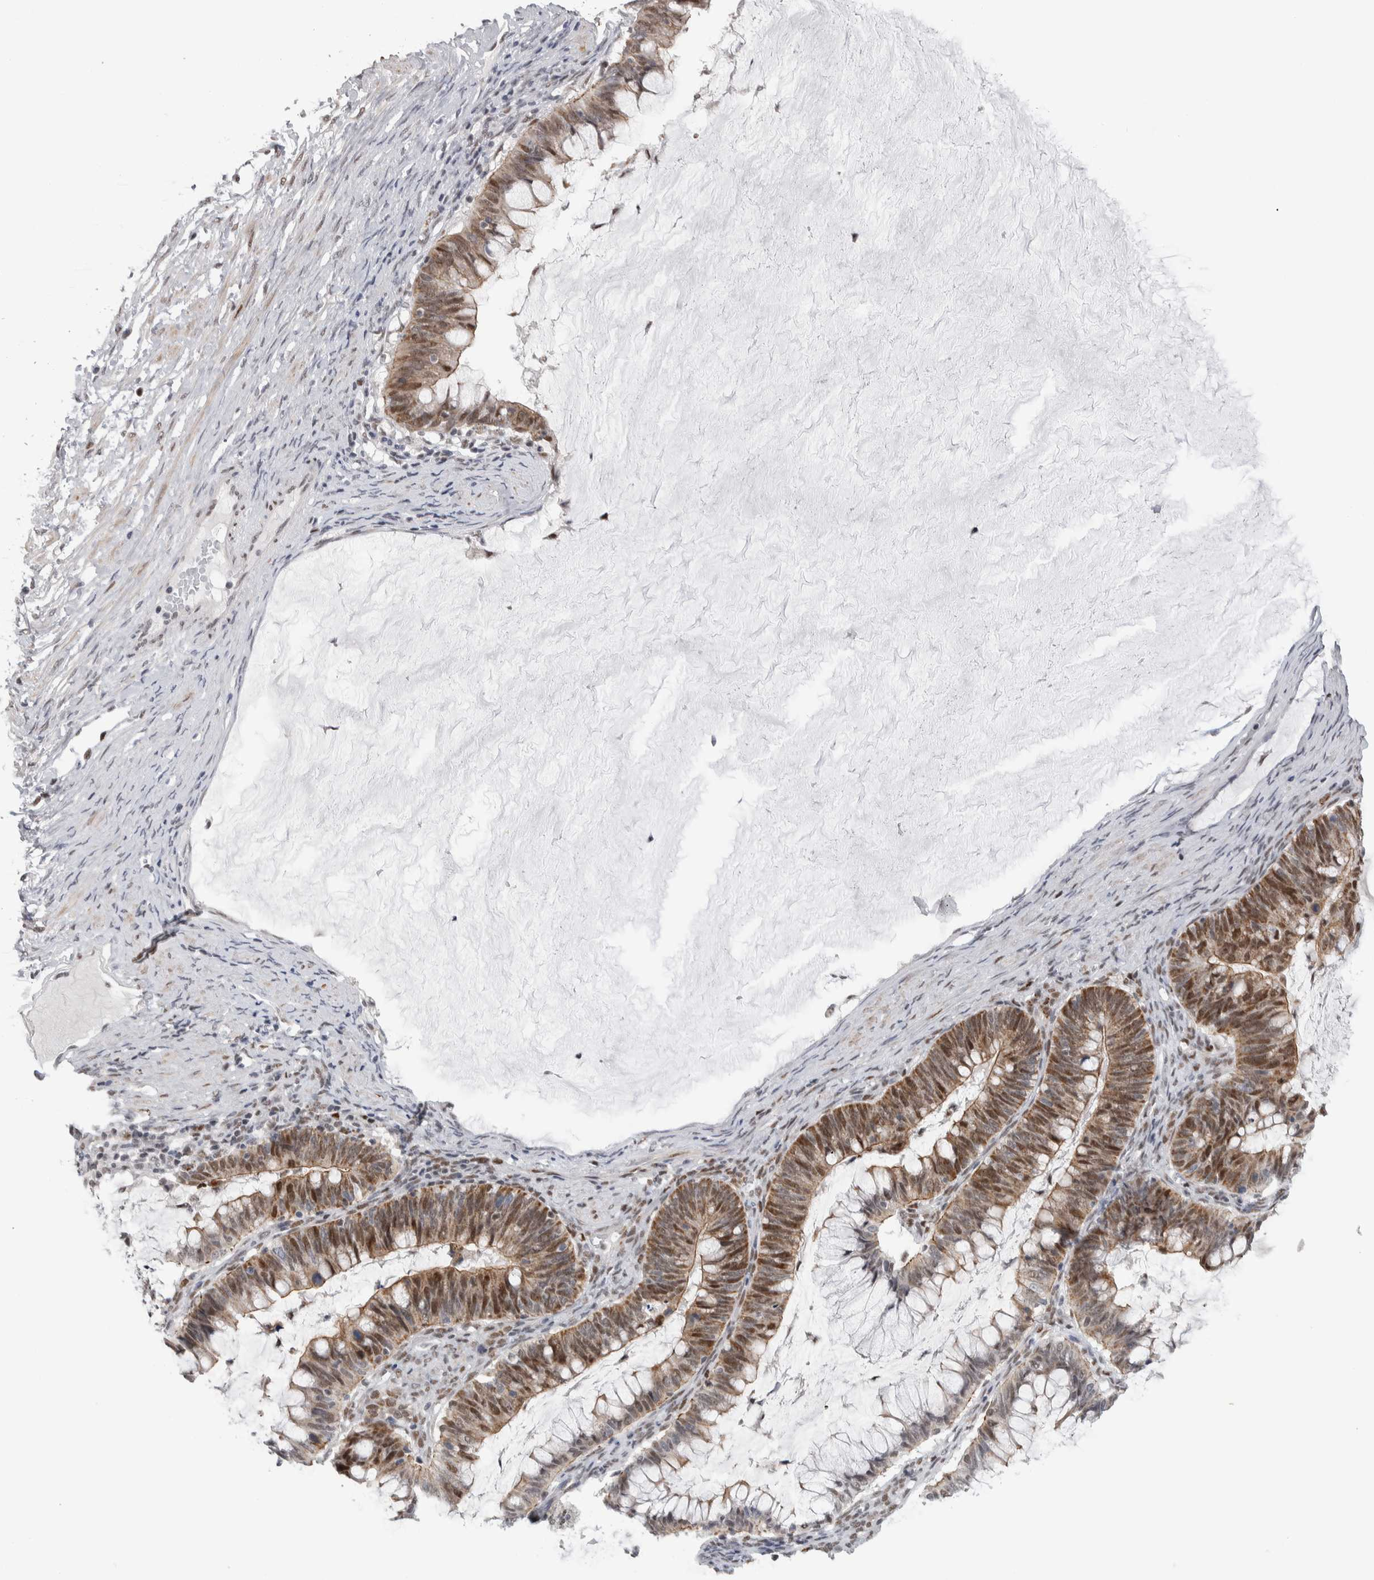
{"staining": {"intensity": "moderate", "quantity": ">75%", "location": "cytoplasmic/membranous,nuclear"}, "tissue": "ovarian cancer", "cell_type": "Tumor cells", "image_type": "cancer", "snomed": [{"axis": "morphology", "description": "Cystadenocarcinoma, mucinous, NOS"}, {"axis": "topography", "description": "Ovary"}], "caption": "Brown immunohistochemical staining in ovarian mucinous cystadenocarcinoma exhibits moderate cytoplasmic/membranous and nuclear expression in about >75% of tumor cells.", "gene": "HEXIM2", "patient": {"sex": "female", "age": 61}}